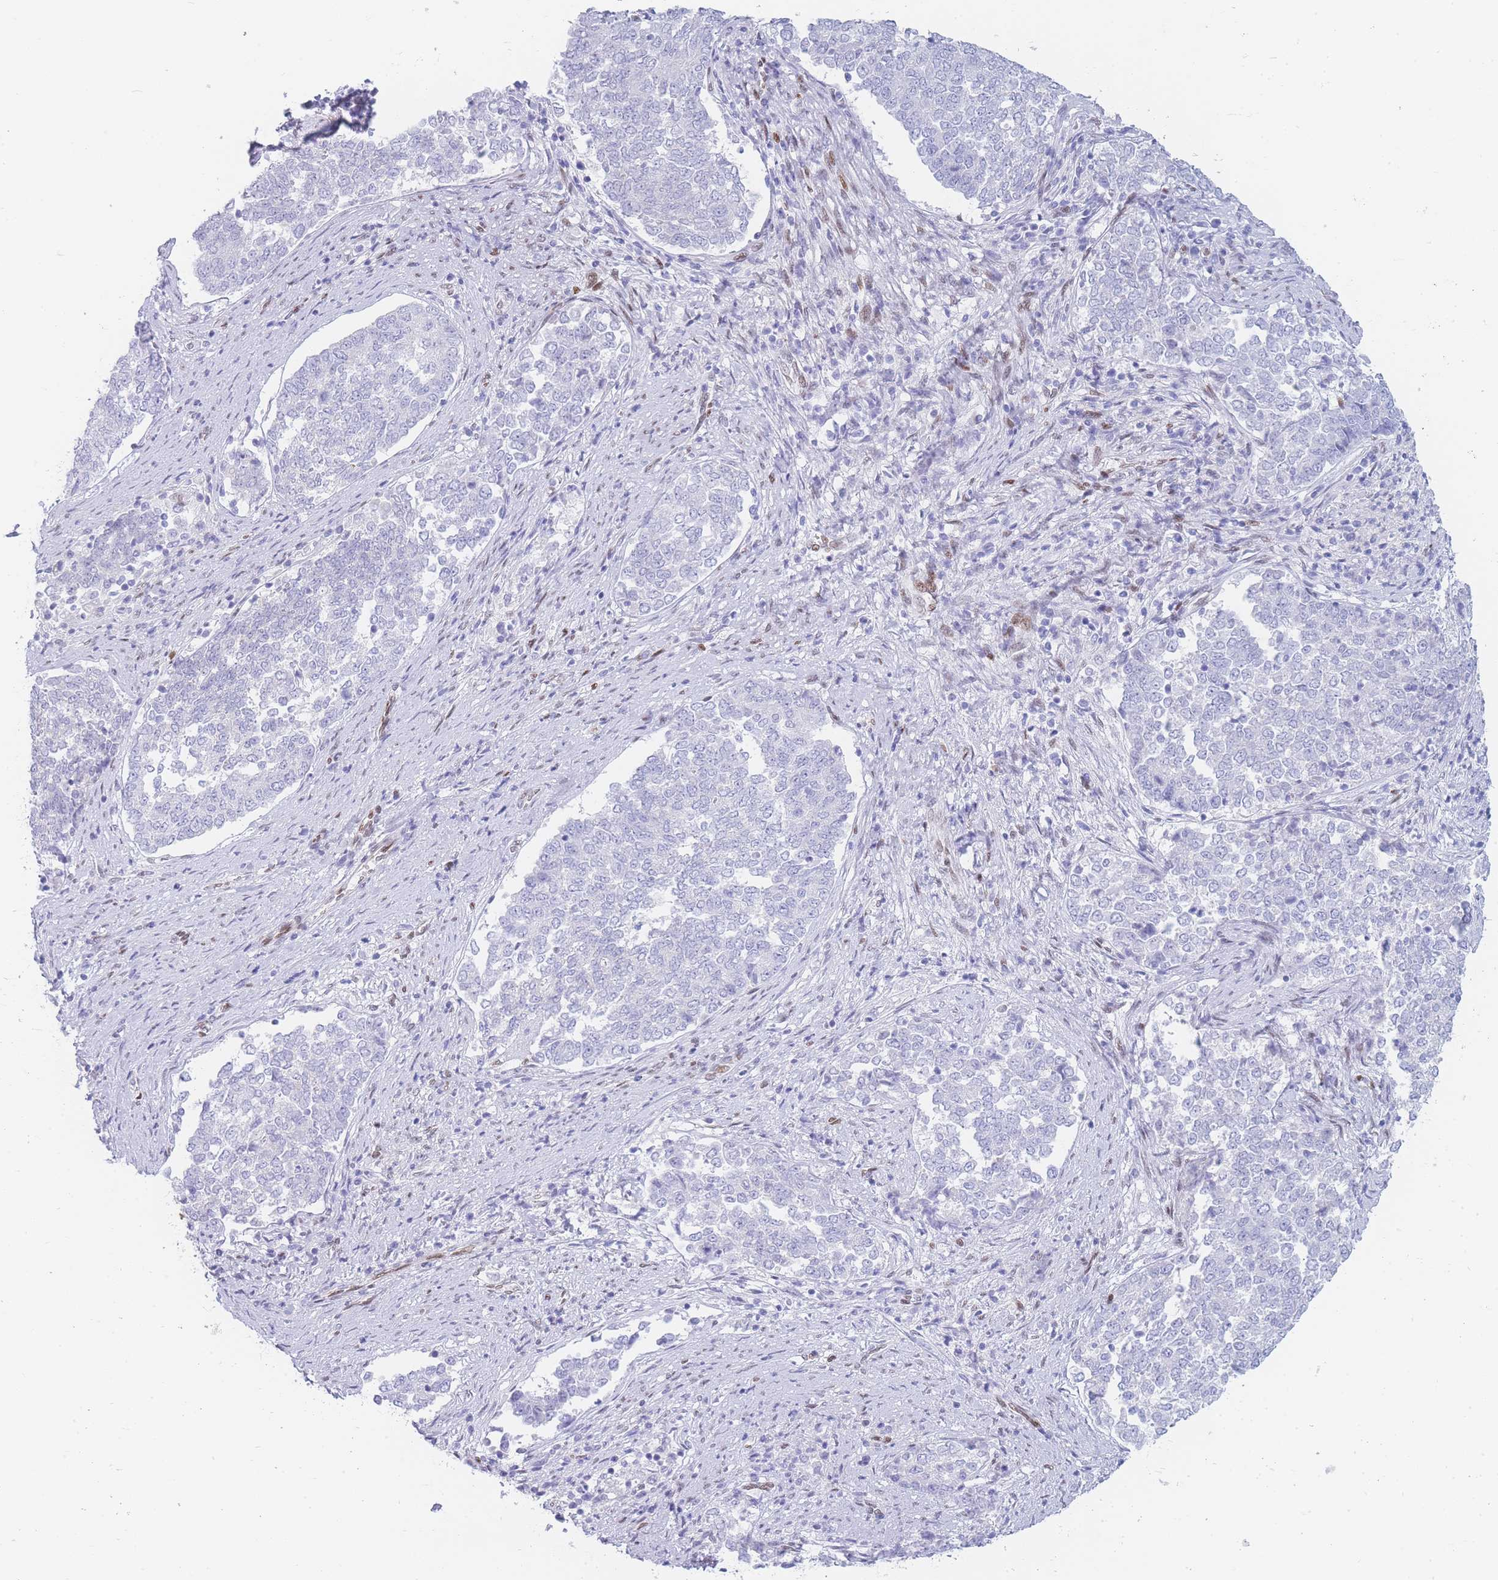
{"staining": {"intensity": "negative", "quantity": "none", "location": "none"}, "tissue": "endometrial cancer", "cell_type": "Tumor cells", "image_type": "cancer", "snomed": [{"axis": "morphology", "description": "Adenocarcinoma, NOS"}, {"axis": "topography", "description": "Endometrium"}], "caption": "Tumor cells show no significant protein expression in endometrial adenocarcinoma.", "gene": "PSMB5", "patient": {"sex": "female", "age": 80}}